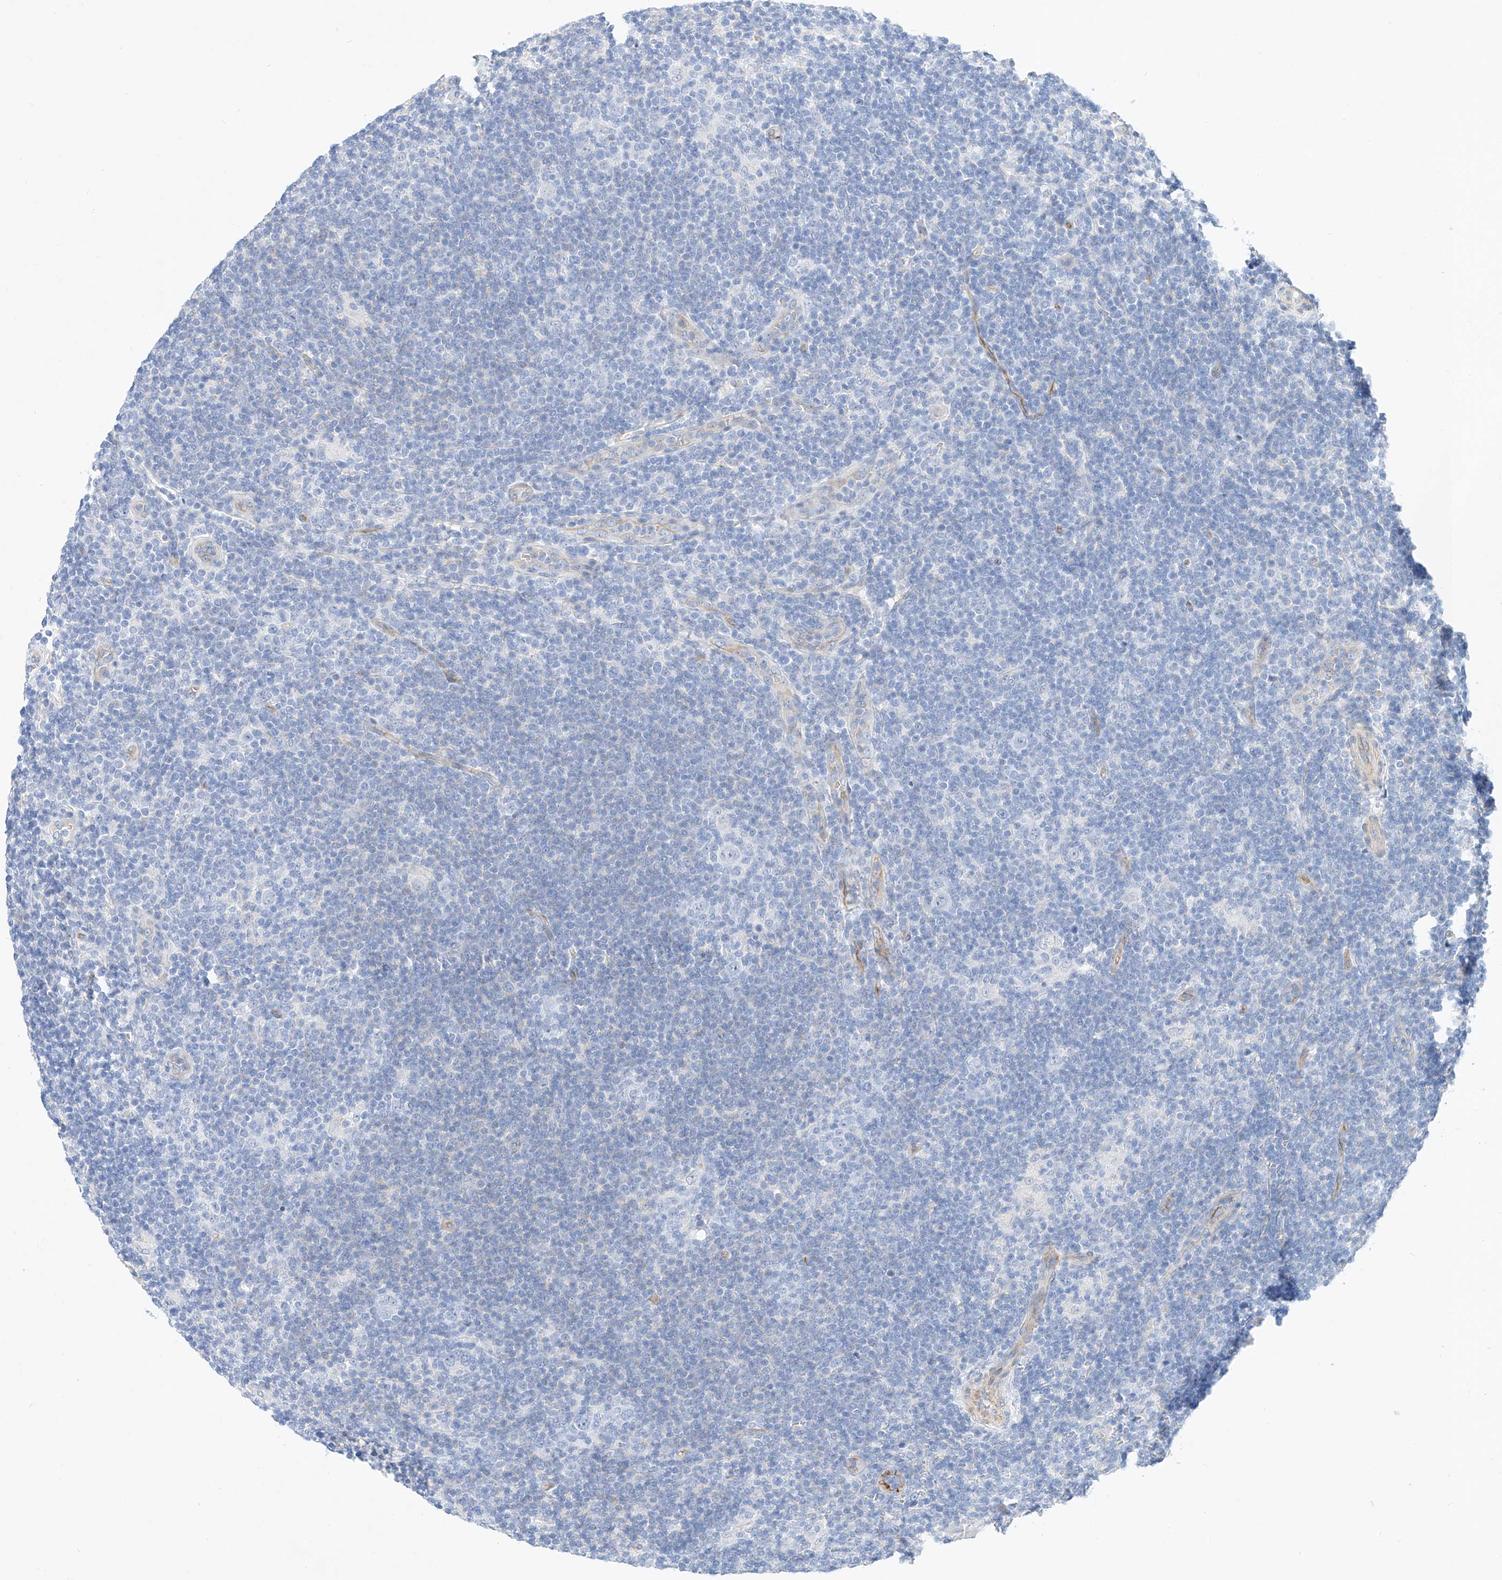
{"staining": {"intensity": "negative", "quantity": "none", "location": "none"}, "tissue": "lymphoma", "cell_type": "Tumor cells", "image_type": "cancer", "snomed": [{"axis": "morphology", "description": "Hodgkin's disease, NOS"}, {"axis": "topography", "description": "Lymph node"}], "caption": "There is no significant expression in tumor cells of Hodgkin's disease.", "gene": "SBSPON", "patient": {"sex": "female", "age": 57}}